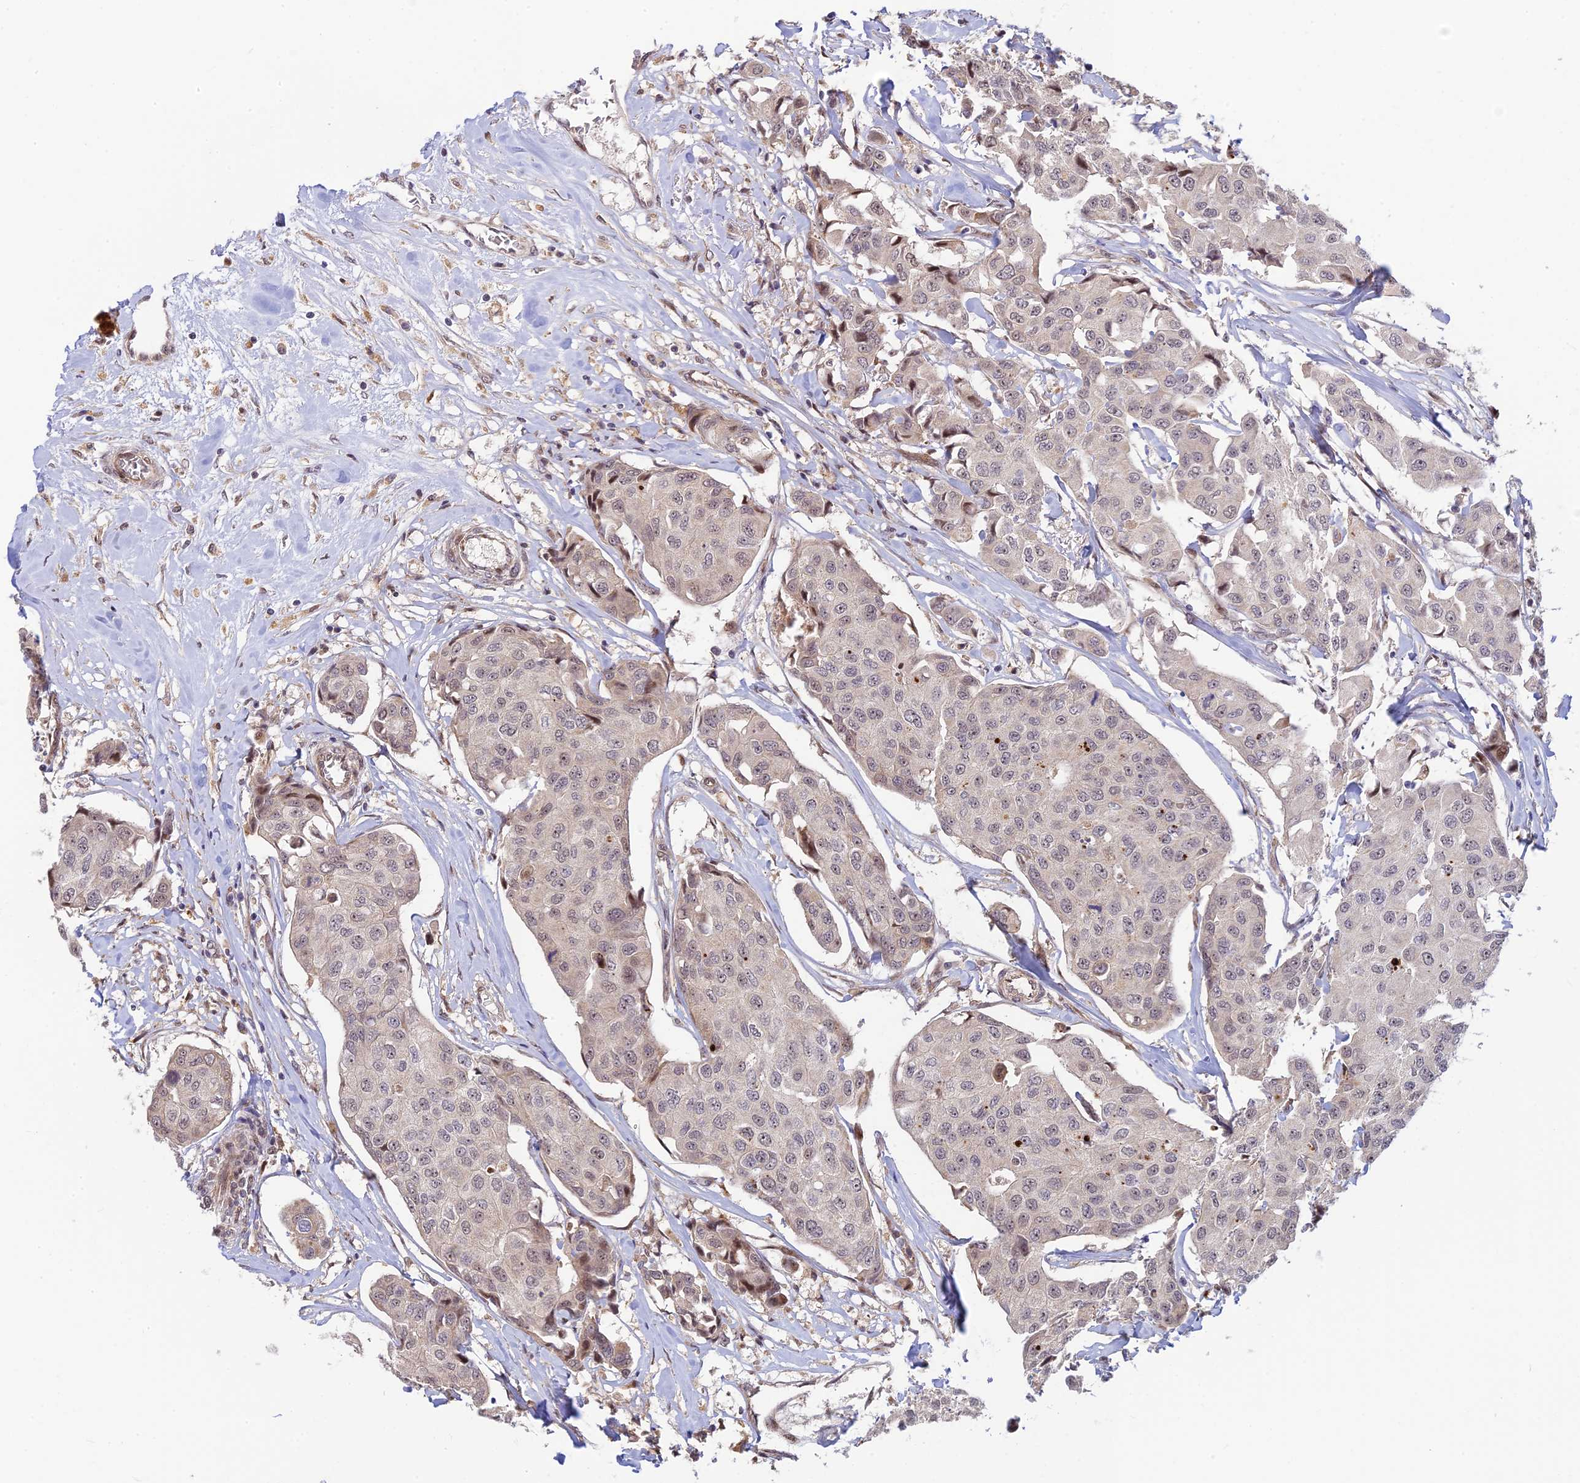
{"staining": {"intensity": "moderate", "quantity": "<25%", "location": "nuclear"}, "tissue": "breast cancer", "cell_type": "Tumor cells", "image_type": "cancer", "snomed": [{"axis": "morphology", "description": "Duct carcinoma"}, {"axis": "topography", "description": "Breast"}], "caption": "The immunohistochemical stain highlights moderate nuclear expression in tumor cells of breast invasive ductal carcinoma tissue.", "gene": "UFSP2", "patient": {"sex": "female", "age": 80}}